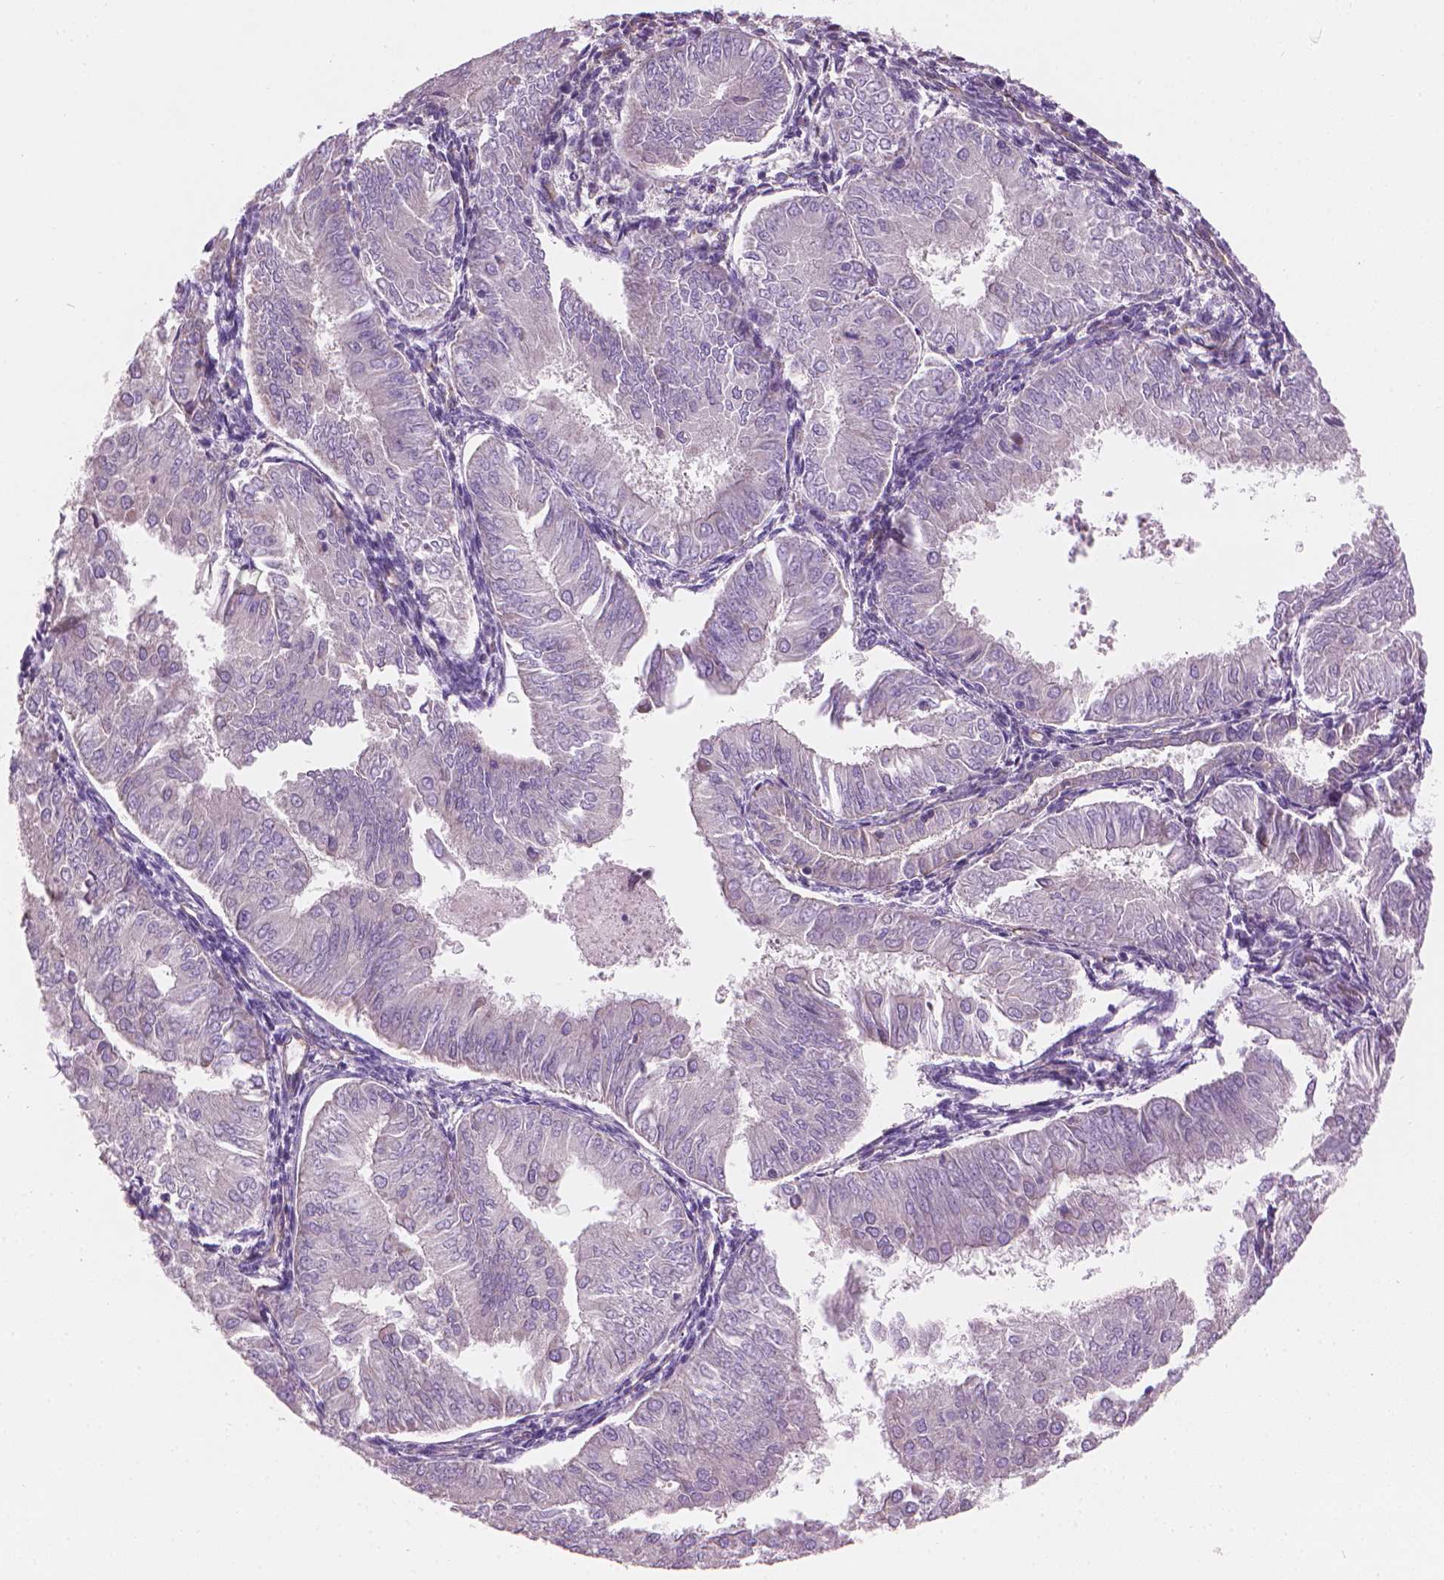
{"staining": {"intensity": "negative", "quantity": "none", "location": "none"}, "tissue": "endometrial cancer", "cell_type": "Tumor cells", "image_type": "cancer", "snomed": [{"axis": "morphology", "description": "Adenocarcinoma, NOS"}, {"axis": "topography", "description": "Endometrium"}], "caption": "Endometrial cancer stained for a protein using IHC exhibits no staining tumor cells.", "gene": "TTC29", "patient": {"sex": "female", "age": 53}}